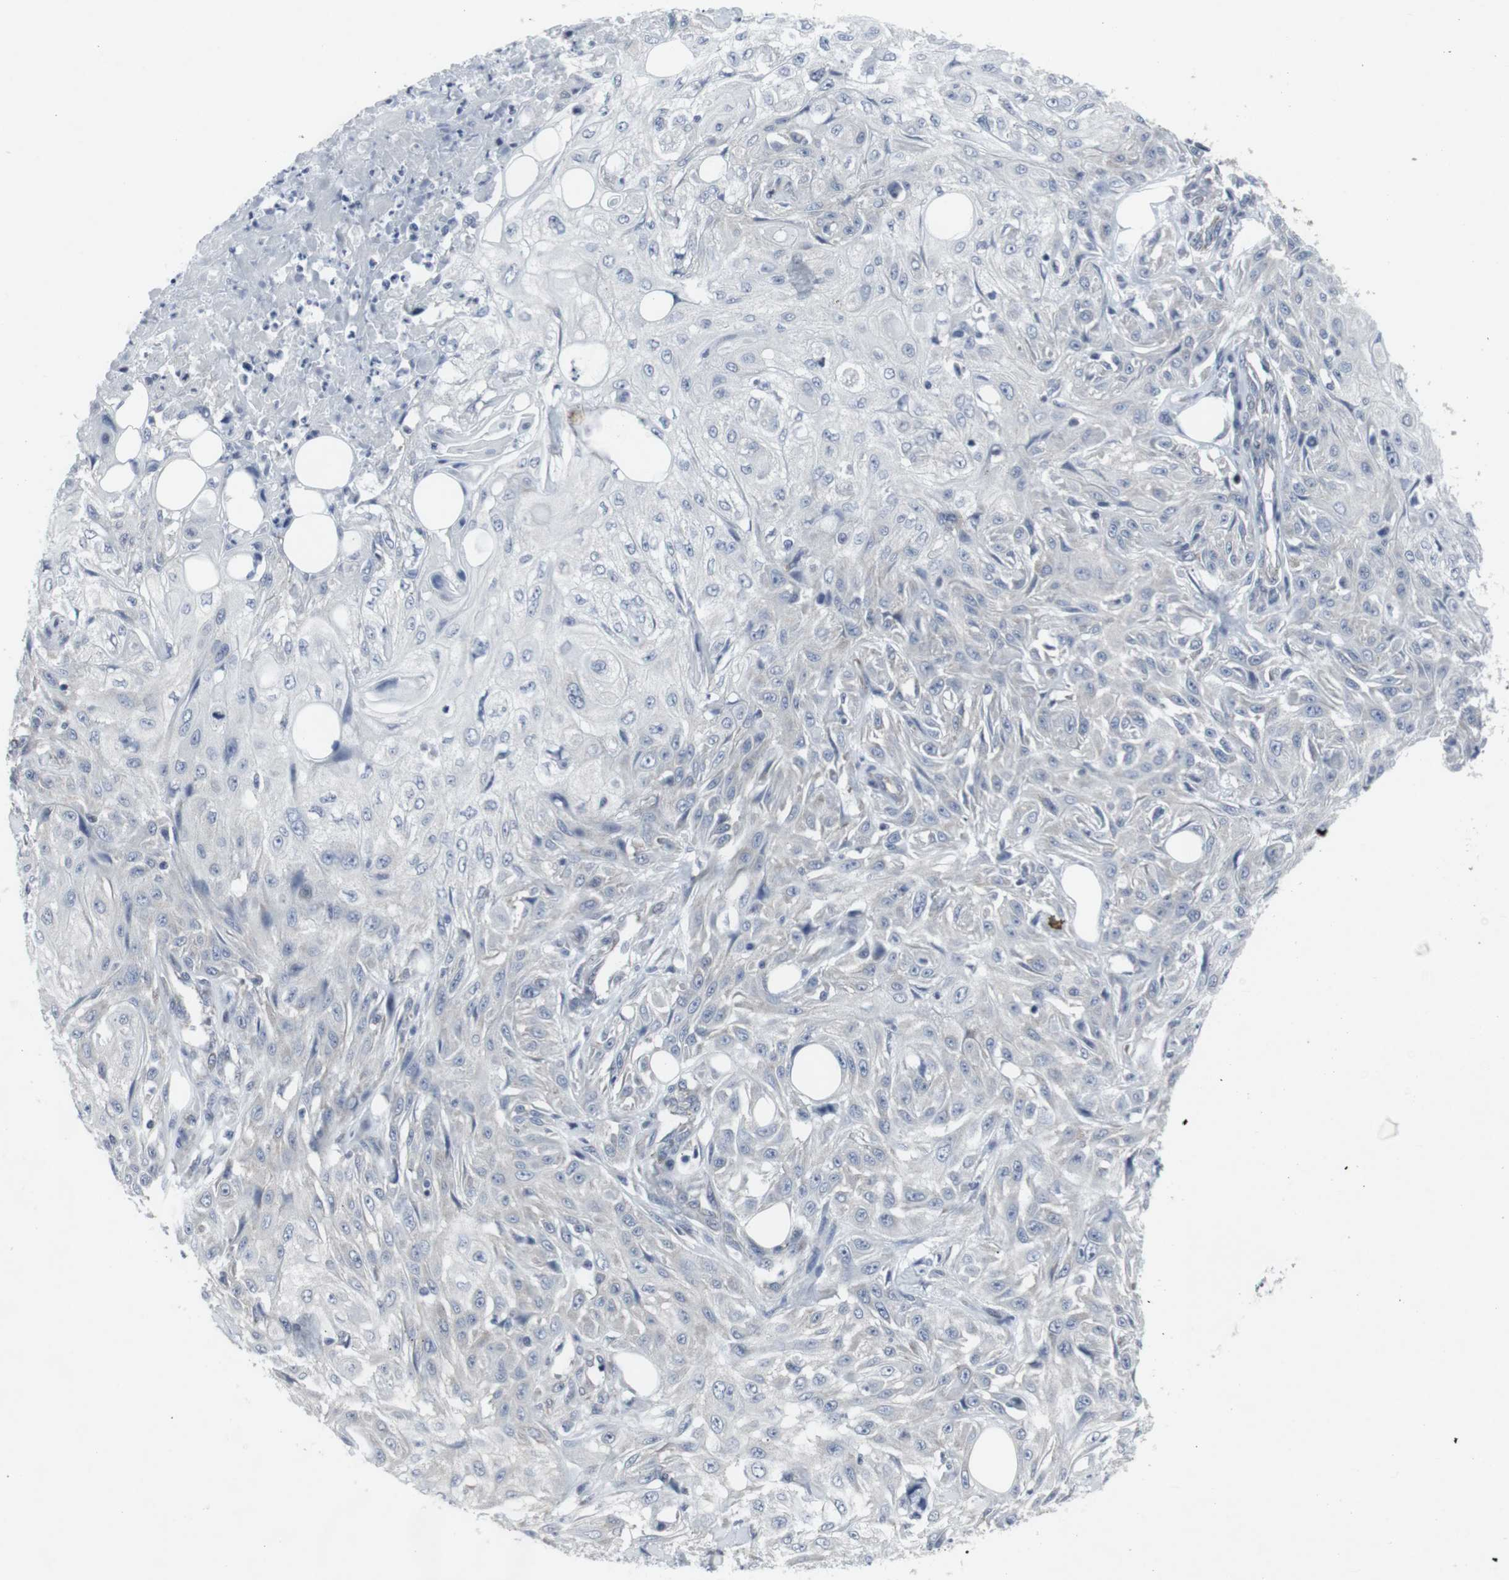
{"staining": {"intensity": "negative", "quantity": "none", "location": "none"}, "tissue": "skin cancer", "cell_type": "Tumor cells", "image_type": "cancer", "snomed": [{"axis": "morphology", "description": "Squamous cell carcinoma, NOS"}, {"axis": "topography", "description": "Skin"}], "caption": "Skin cancer (squamous cell carcinoma) was stained to show a protein in brown. There is no significant positivity in tumor cells.", "gene": "GEMIN2", "patient": {"sex": "male", "age": 75}}